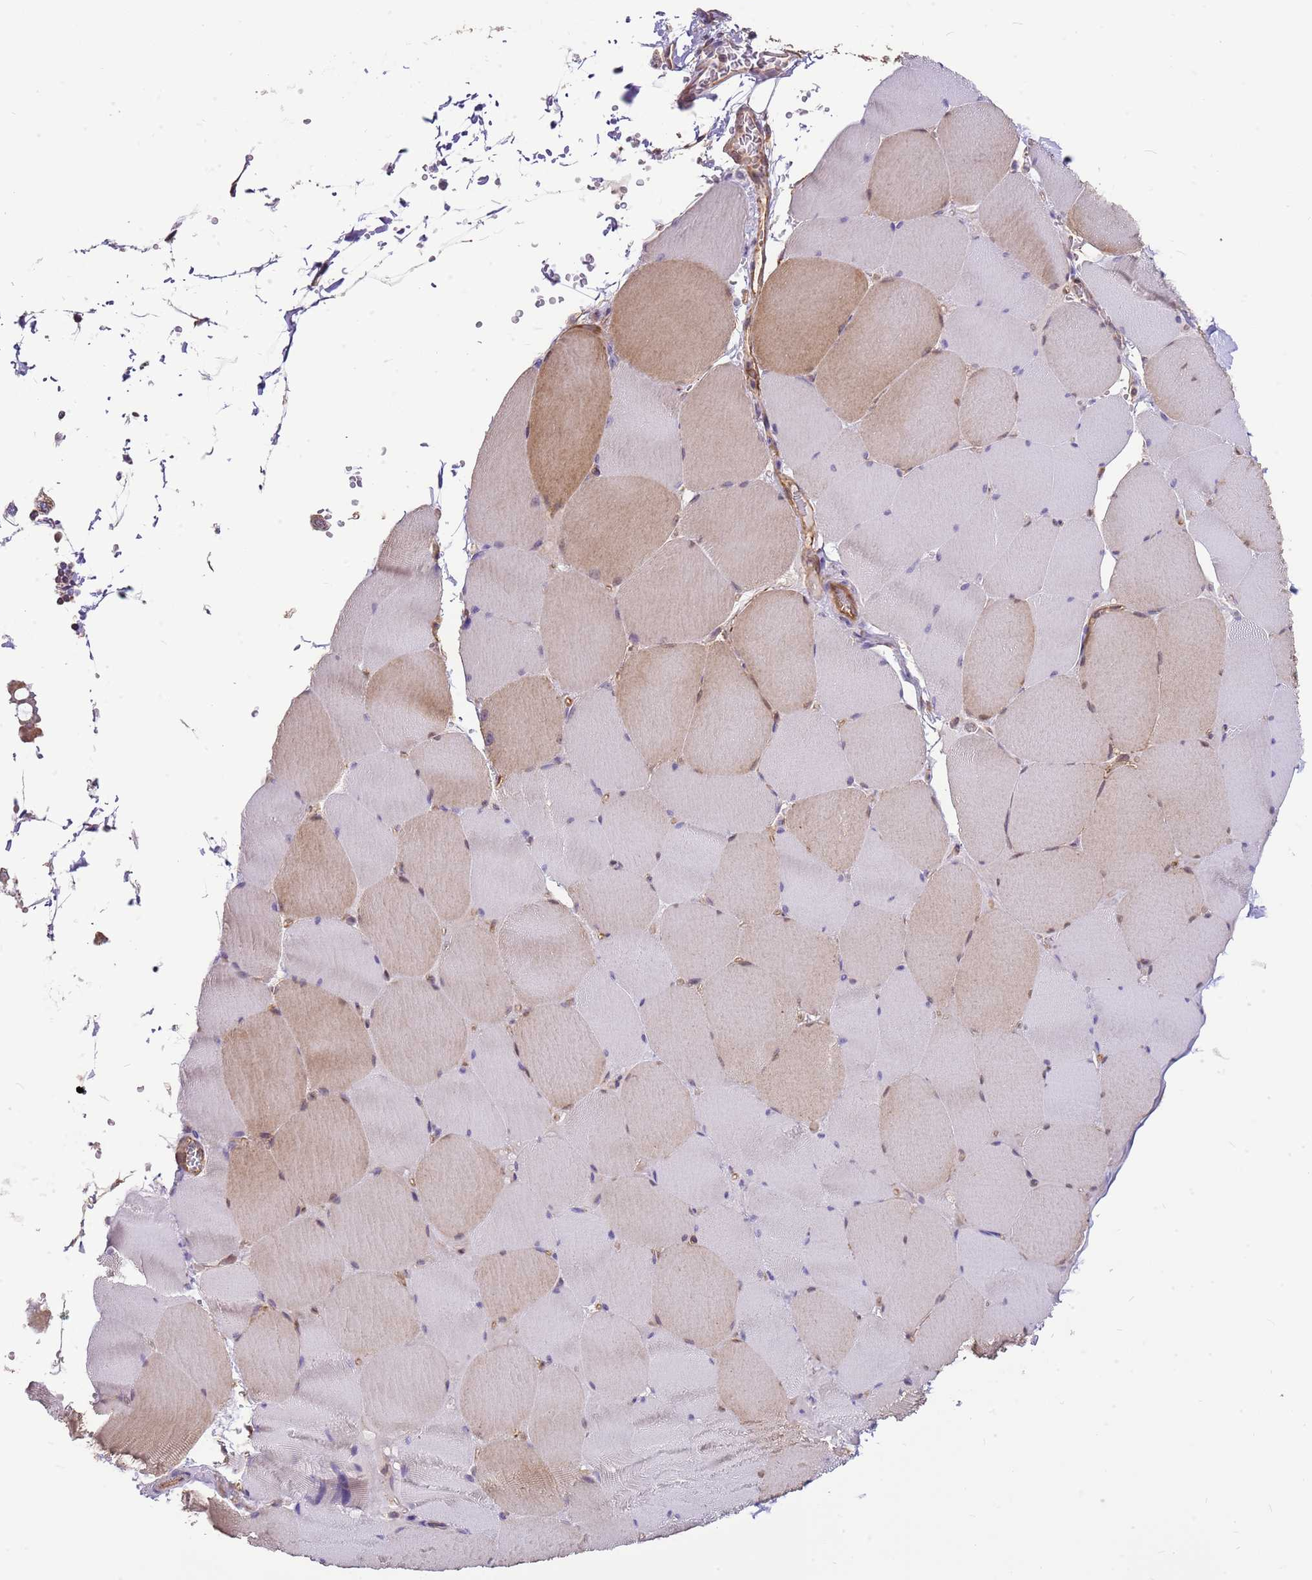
{"staining": {"intensity": "weak", "quantity": "25%-75%", "location": "cytoplasmic/membranous"}, "tissue": "skeletal muscle", "cell_type": "Myocytes", "image_type": "normal", "snomed": [{"axis": "morphology", "description": "Normal tissue, NOS"}, {"axis": "topography", "description": "Skeletal muscle"}, {"axis": "topography", "description": "Head-Neck"}], "caption": "Immunohistochemistry photomicrograph of unremarkable human skeletal muscle stained for a protein (brown), which demonstrates low levels of weak cytoplasmic/membranous staining in approximately 25%-75% of myocytes.", "gene": "DOCK9", "patient": {"sex": "male", "age": 66}}